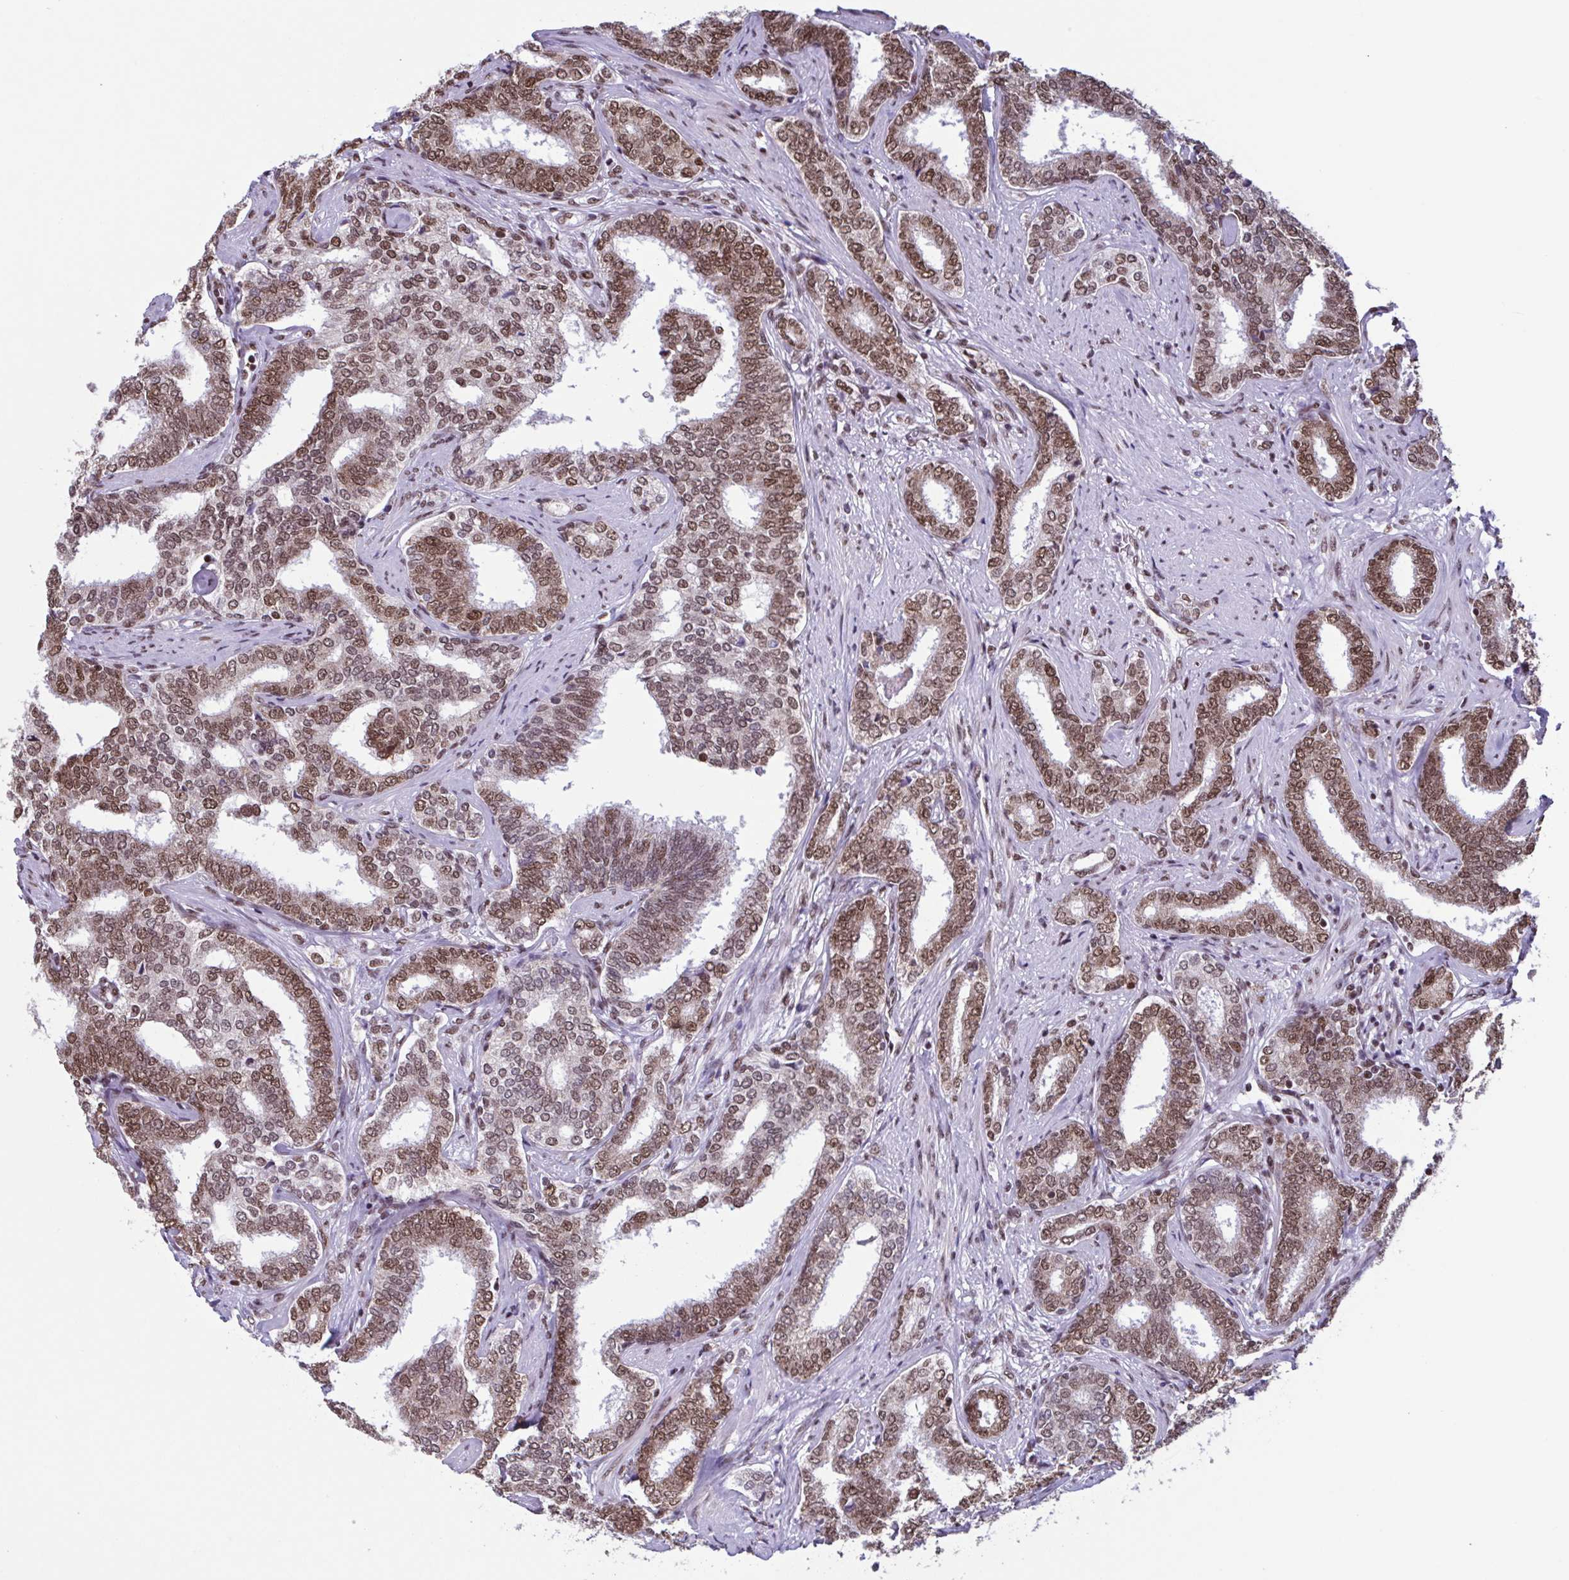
{"staining": {"intensity": "moderate", "quantity": ">75%", "location": "nuclear"}, "tissue": "prostate cancer", "cell_type": "Tumor cells", "image_type": "cancer", "snomed": [{"axis": "morphology", "description": "Adenocarcinoma, High grade"}, {"axis": "topography", "description": "Prostate"}], "caption": "High-magnification brightfield microscopy of prostate cancer (adenocarcinoma (high-grade)) stained with DAB (3,3'-diaminobenzidine) (brown) and counterstained with hematoxylin (blue). tumor cells exhibit moderate nuclear positivity is present in about>75% of cells.", "gene": "TIMM21", "patient": {"sex": "male", "age": 72}}